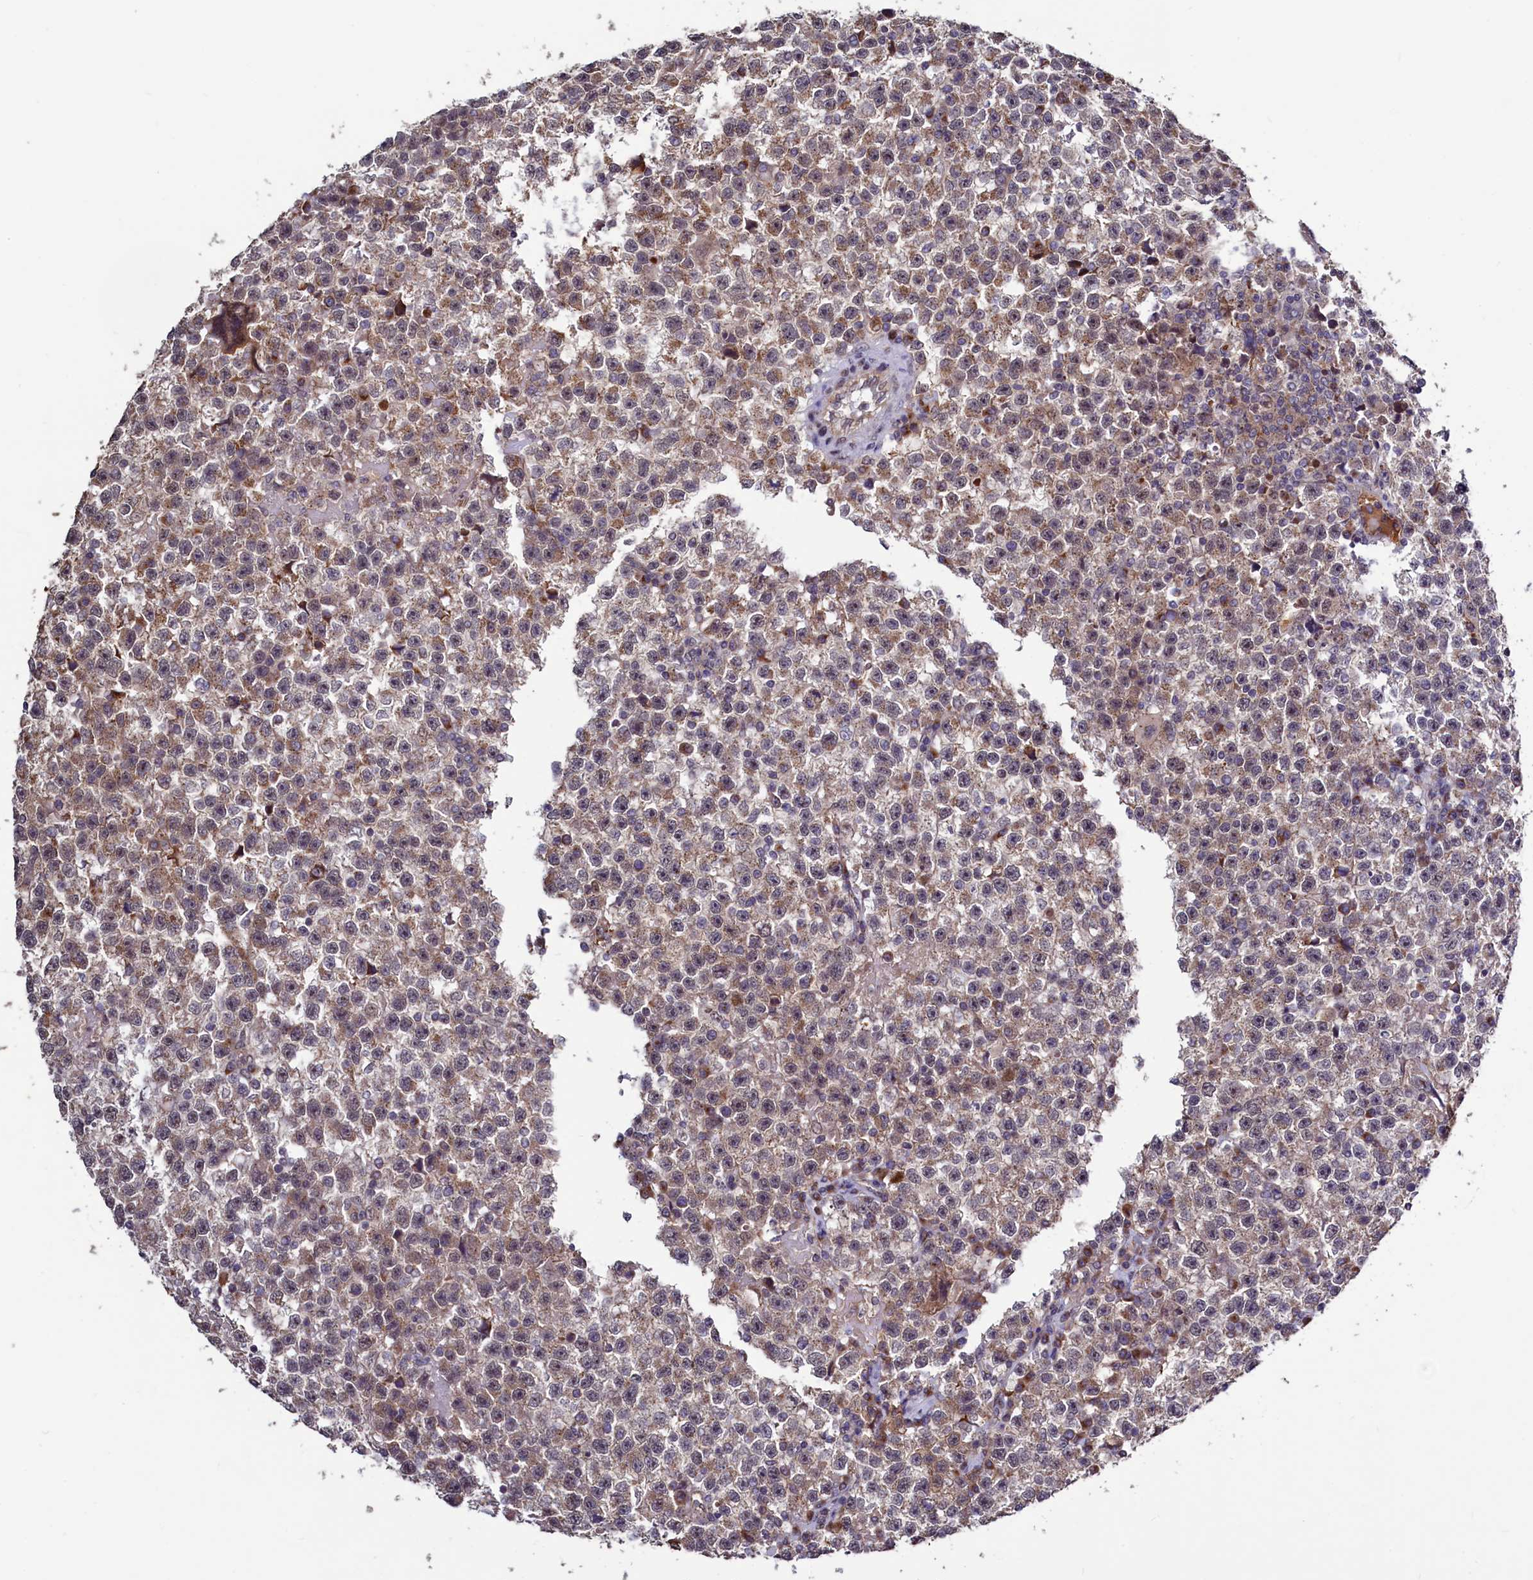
{"staining": {"intensity": "moderate", "quantity": "25%-75%", "location": "cytoplasmic/membranous"}, "tissue": "testis cancer", "cell_type": "Tumor cells", "image_type": "cancer", "snomed": [{"axis": "morphology", "description": "Seminoma, NOS"}, {"axis": "topography", "description": "Testis"}], "caption": "Moderate cytoplasmic/membranous staining for a protein is seen in about 25%-75% of tumor cells of seminoma (testis) using immunohistochemistry.", "gene": "SEC24C", "patient": {"sex": "male", "age": 22}}